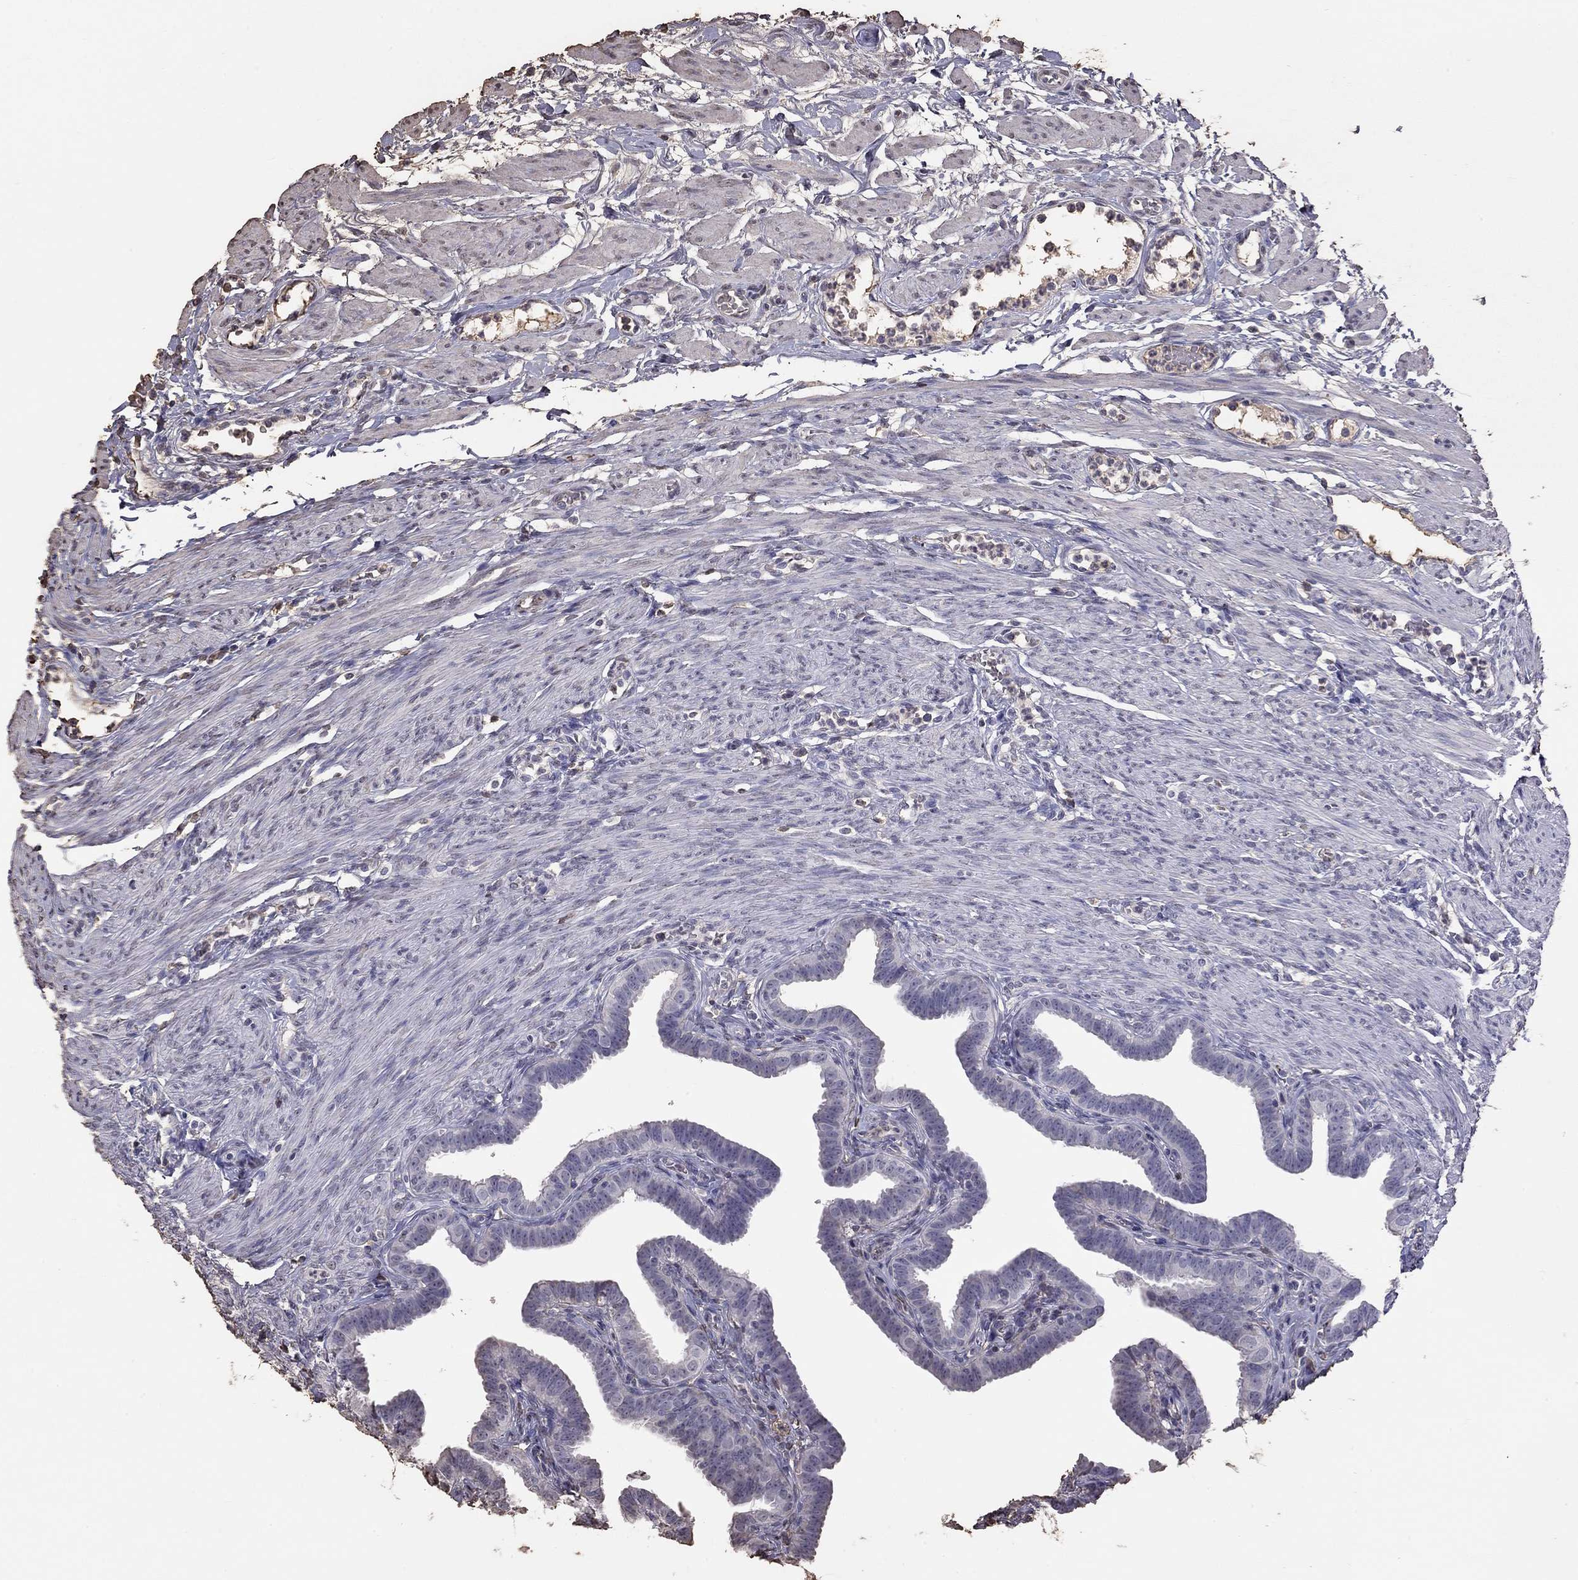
{"staining": {"intensity": "negative", "quantity": "none", "location": "none"}, "tissue": "fallopian tube", "cell_type": "Glandular cells", "image_type": "normal", "snomed": [{"axis": "morphology", "description": "Normal tissue, NOS"}, {"axis": "topography", "description": "Fallopian tube"}, {"axis": "topography", "description": "Ovary"}], "caption": "This histopathology image is of unremarkable fallopian tube stained with immunohistochemistry (IHC) to label a protein in brown with the nuclei are counter-stained blue. There is no expression in glandular cells. Nuclei are stained in blue.", "gene": "SUN3", "patient": {"sex": "female", "age": 33}}